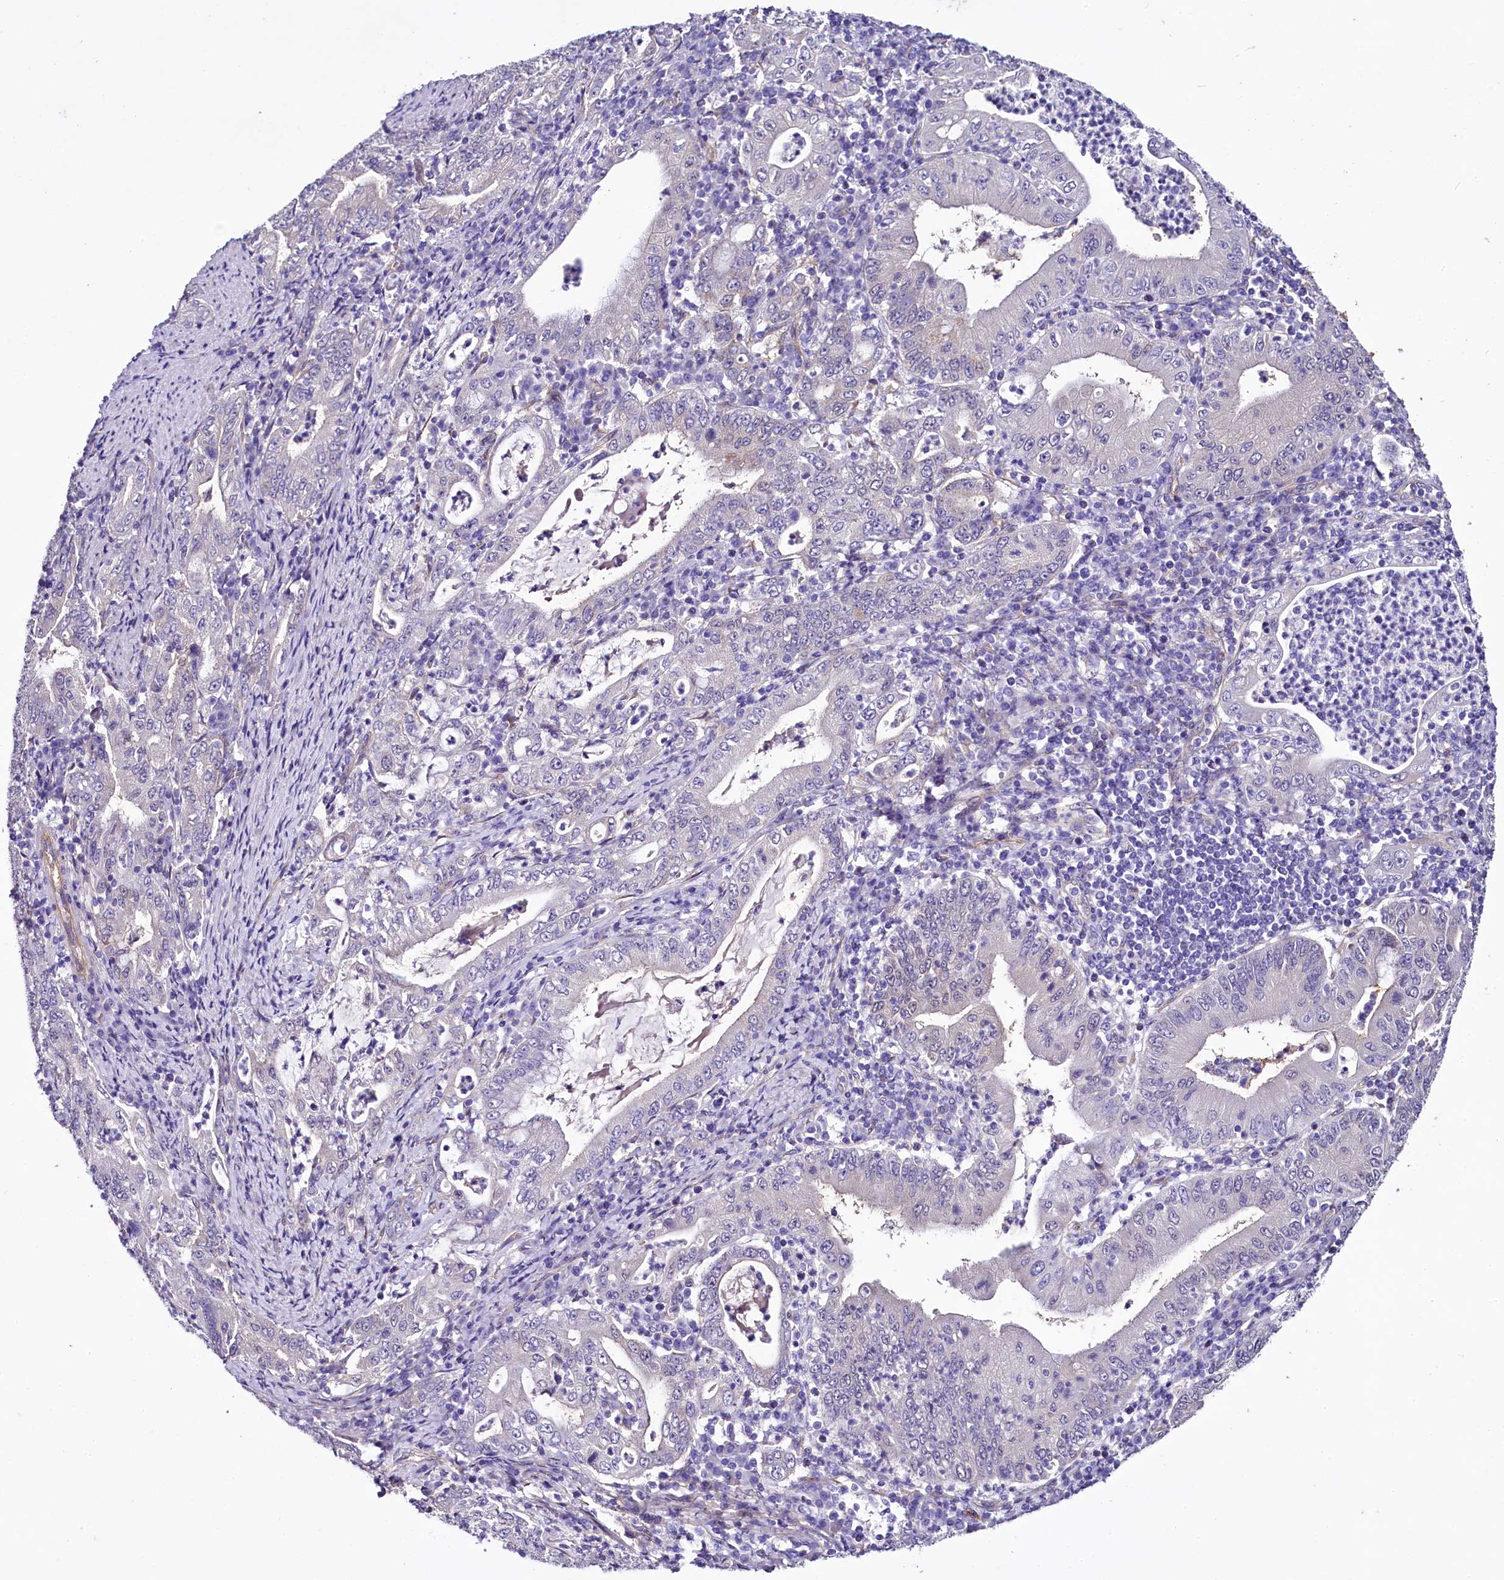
{"staining": {"intensity": "negative", "quantity": "none", "location": "none"}, "tissue": "stomach cancer", "cell_type": "Tumor cells", "image_type": "cancer", "snomed": [{"axis": "morphology", "description": "Normal tissue, NOS"}, {"axis": "morphology", "description": "Adenocarcinoma, NOS"}, {"axis": "topography", "description": "Esophagus"}, {"axis": "topography", "description": "Stomach, upper"}, {"axis": "topography", "description": "Peripheral nerve tissue"}], "caption": "Immunohistochemical staining of human adenocarcinoma (stomach) demonstrates no significant positivity in tumor cells.", "gene": "STXBP1", "patient": {"sex": "male", "age": 62}}